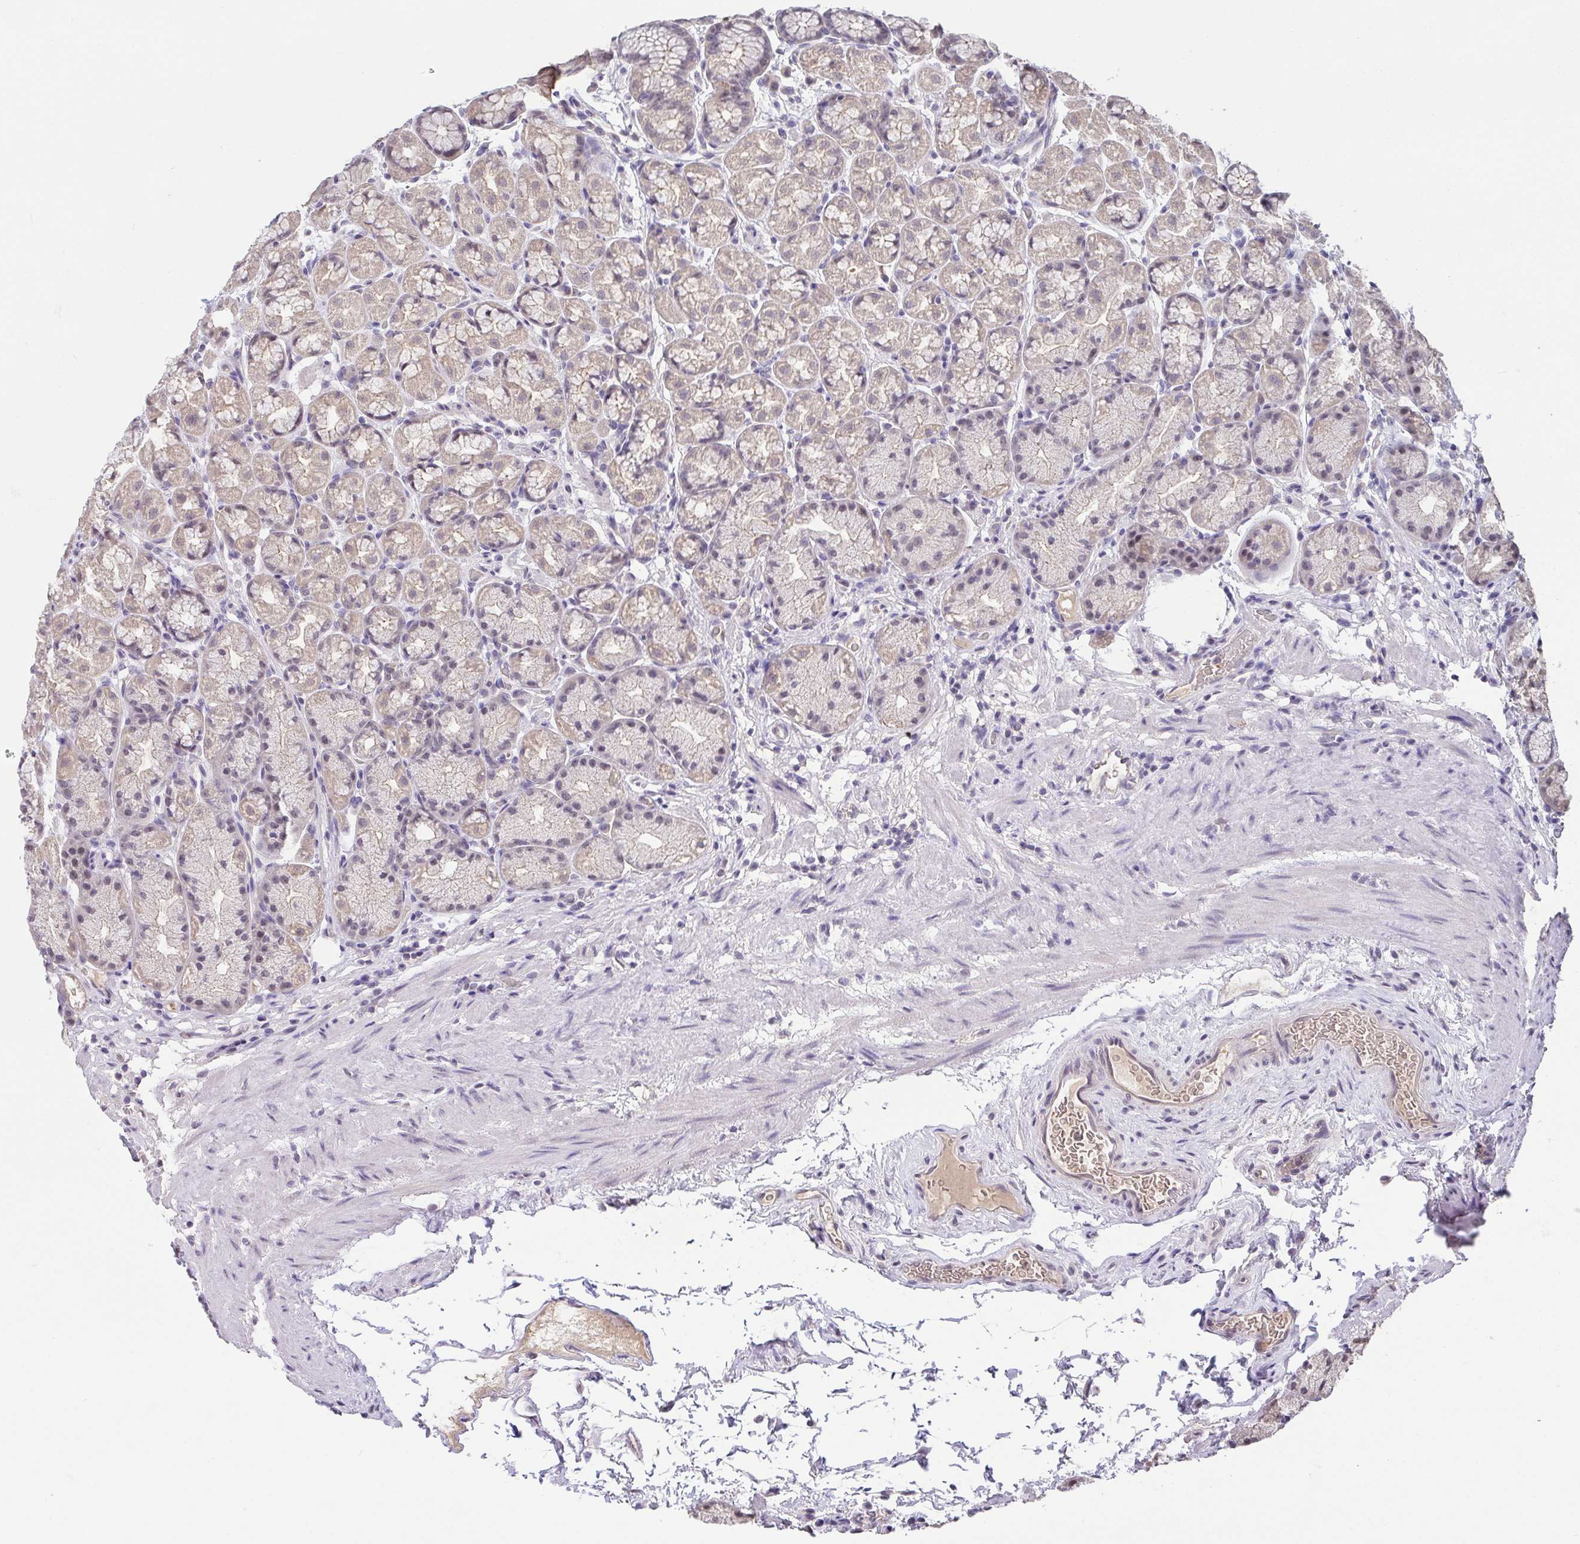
{"staining": {"intensity": "weak", "quantity": "<25%", "location": "cytoplasmic/membranous,nuclear"}, "tissue": "stomach", "cell_type": "Glandular cells", "image_type": "normal", "snomed": [{"axis": "morphology", "description": "Normal tissue, NOS"}, {"axis": "topography", "description": "Stomach, lower"}], "caption": "Stomach was stained to show a protein in brown. There is no significant staining in glandular cells. (DAB (3,3'-diaminobenzidine) immunohistochemistry with hematoxylin counter stain).", "gene": "GLTPD2", "patient": {"sex": "male", "age": 67}}